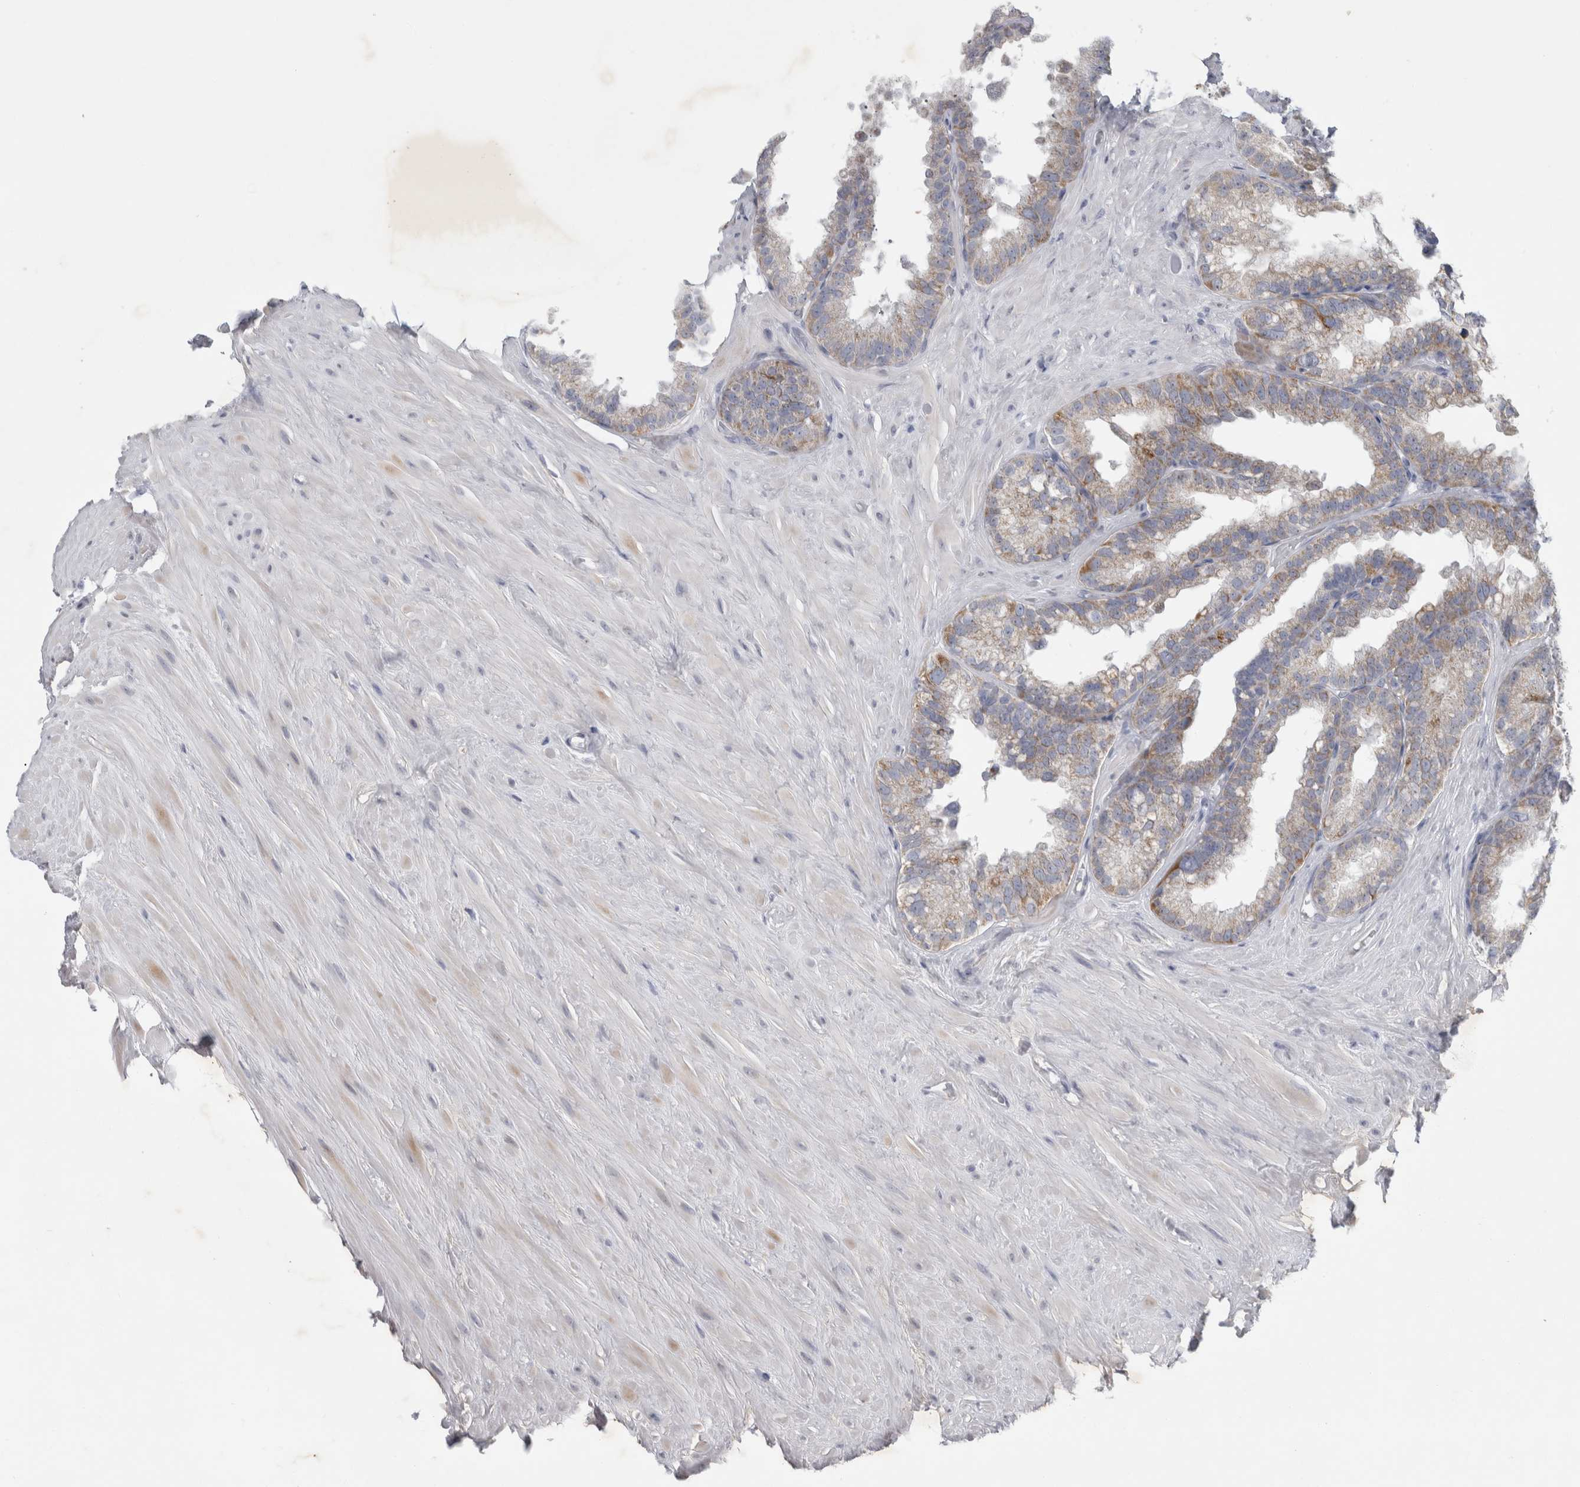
{"staining": {"intensity": "moderate", "quantity": "25%-75%", "location": "cytoplasmic/membranous"}, "tissue": "seminal vesicle", "cell_type": "Glandular cells", "image_type": "normal", "snomed": [{"axis": "morphology", "description": "Normal tissue, NOS"}, {"axis": "topography", "description": "Seminal veicle"}], "caption": "Moderate cytoplasmic/membranous protein positivity is present in approximately 25%-75% of glandular cells in seminal vesicle. The staining is performed using DAB (3,3'-diaminobenzidine) brown chromogen to label protein expression. The nuclei are counter-stained blue using hematoxylin.", "gene": "FXYD7", "patient": {"sex": "male", "age": 80}}